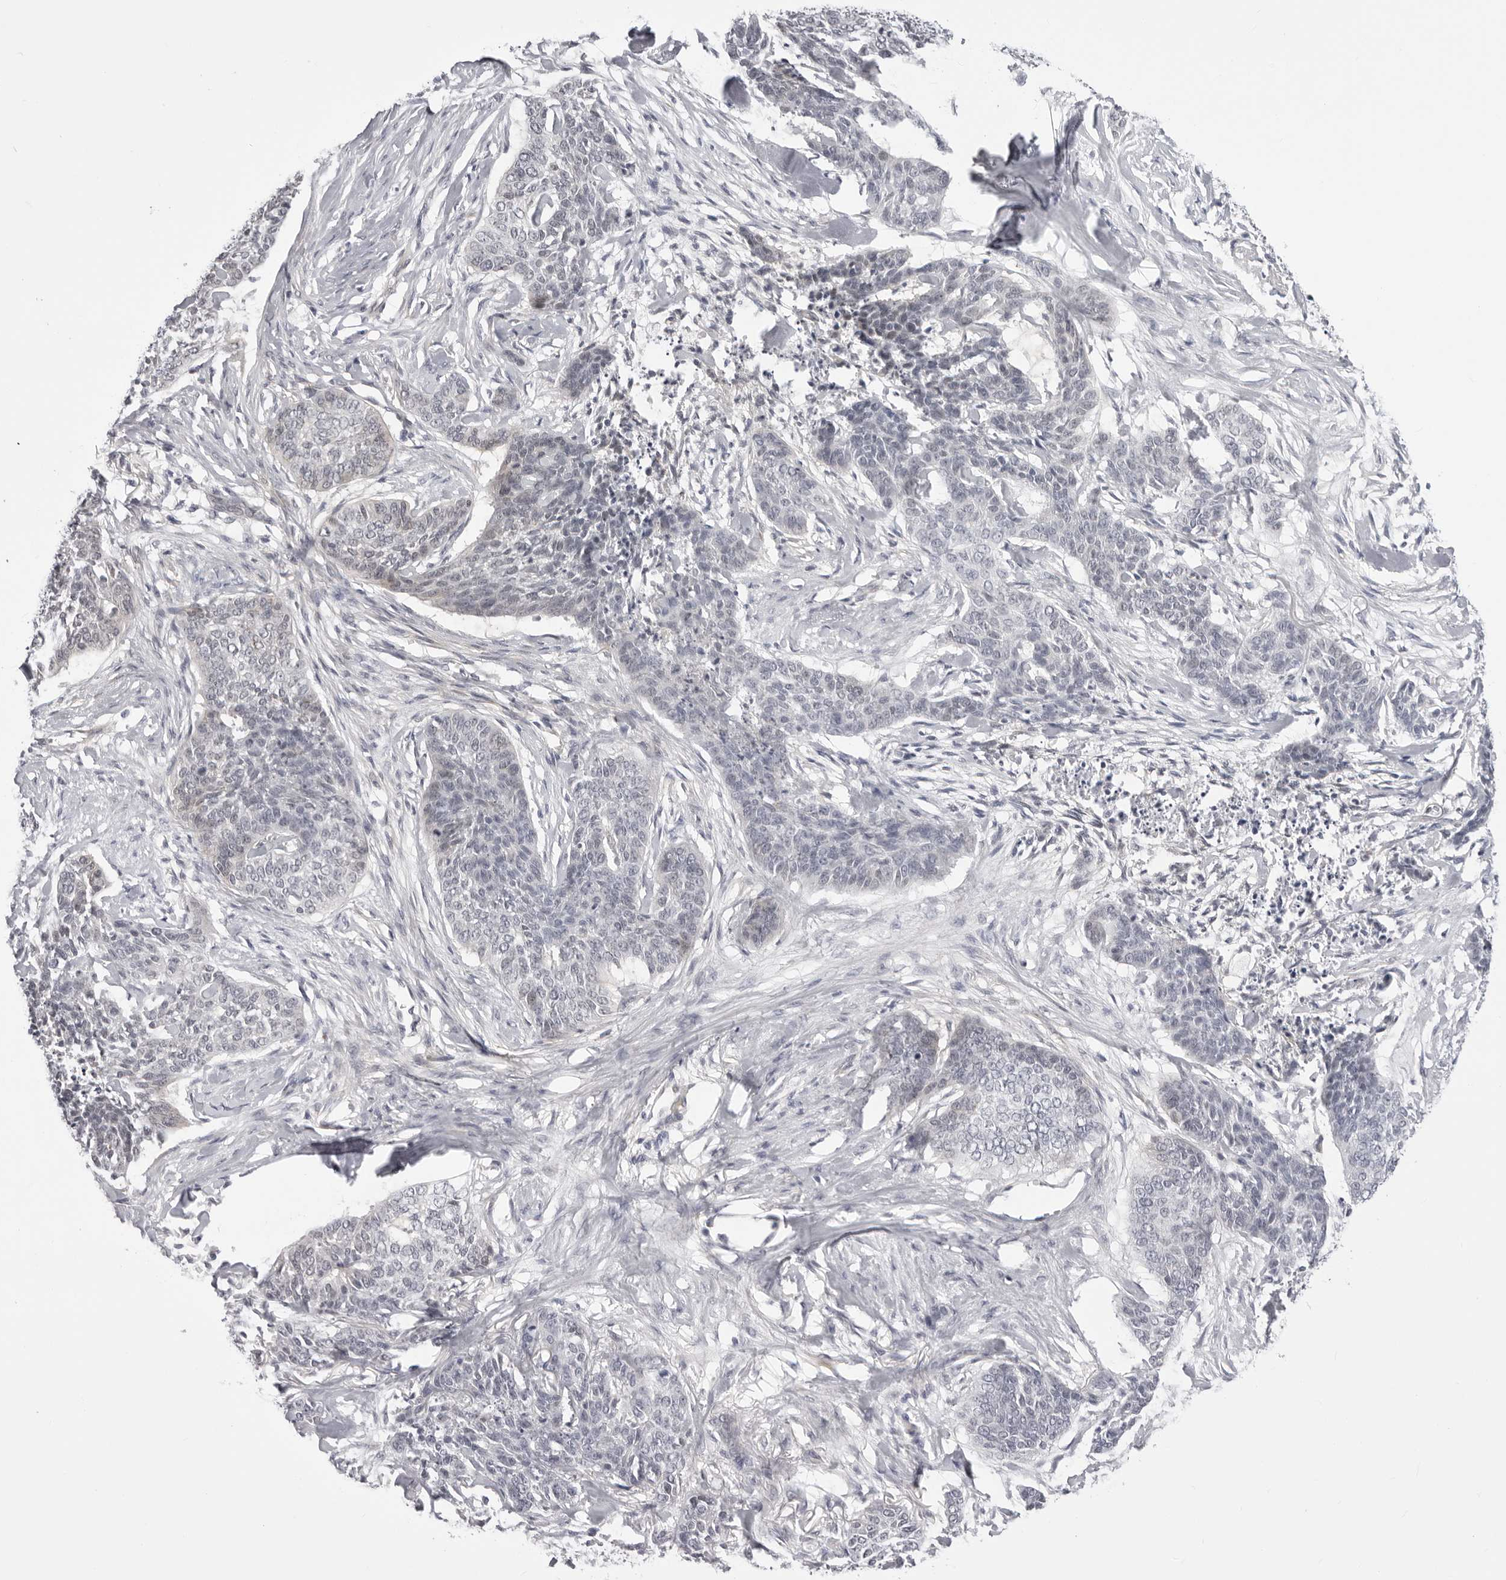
{"staining": {"intensity": "negative", "quantity": "none", "location": "none"}, "tissue": "skin cancer", "cell_type": "Tumor cells", "image_type": "cancer", "snomed": [{"axis": "morphology", "description": "Basal cell carcinoma"}, {"axis": "topography", "description": "Skin"}], "caption": "A photomicrograph of skin cancer stained for a protein reveals no brown staining in tumor cells. Nuclei are stained in blue.", "gene": "SUGCT", "patient": {"sex": "female", "age": 64}}